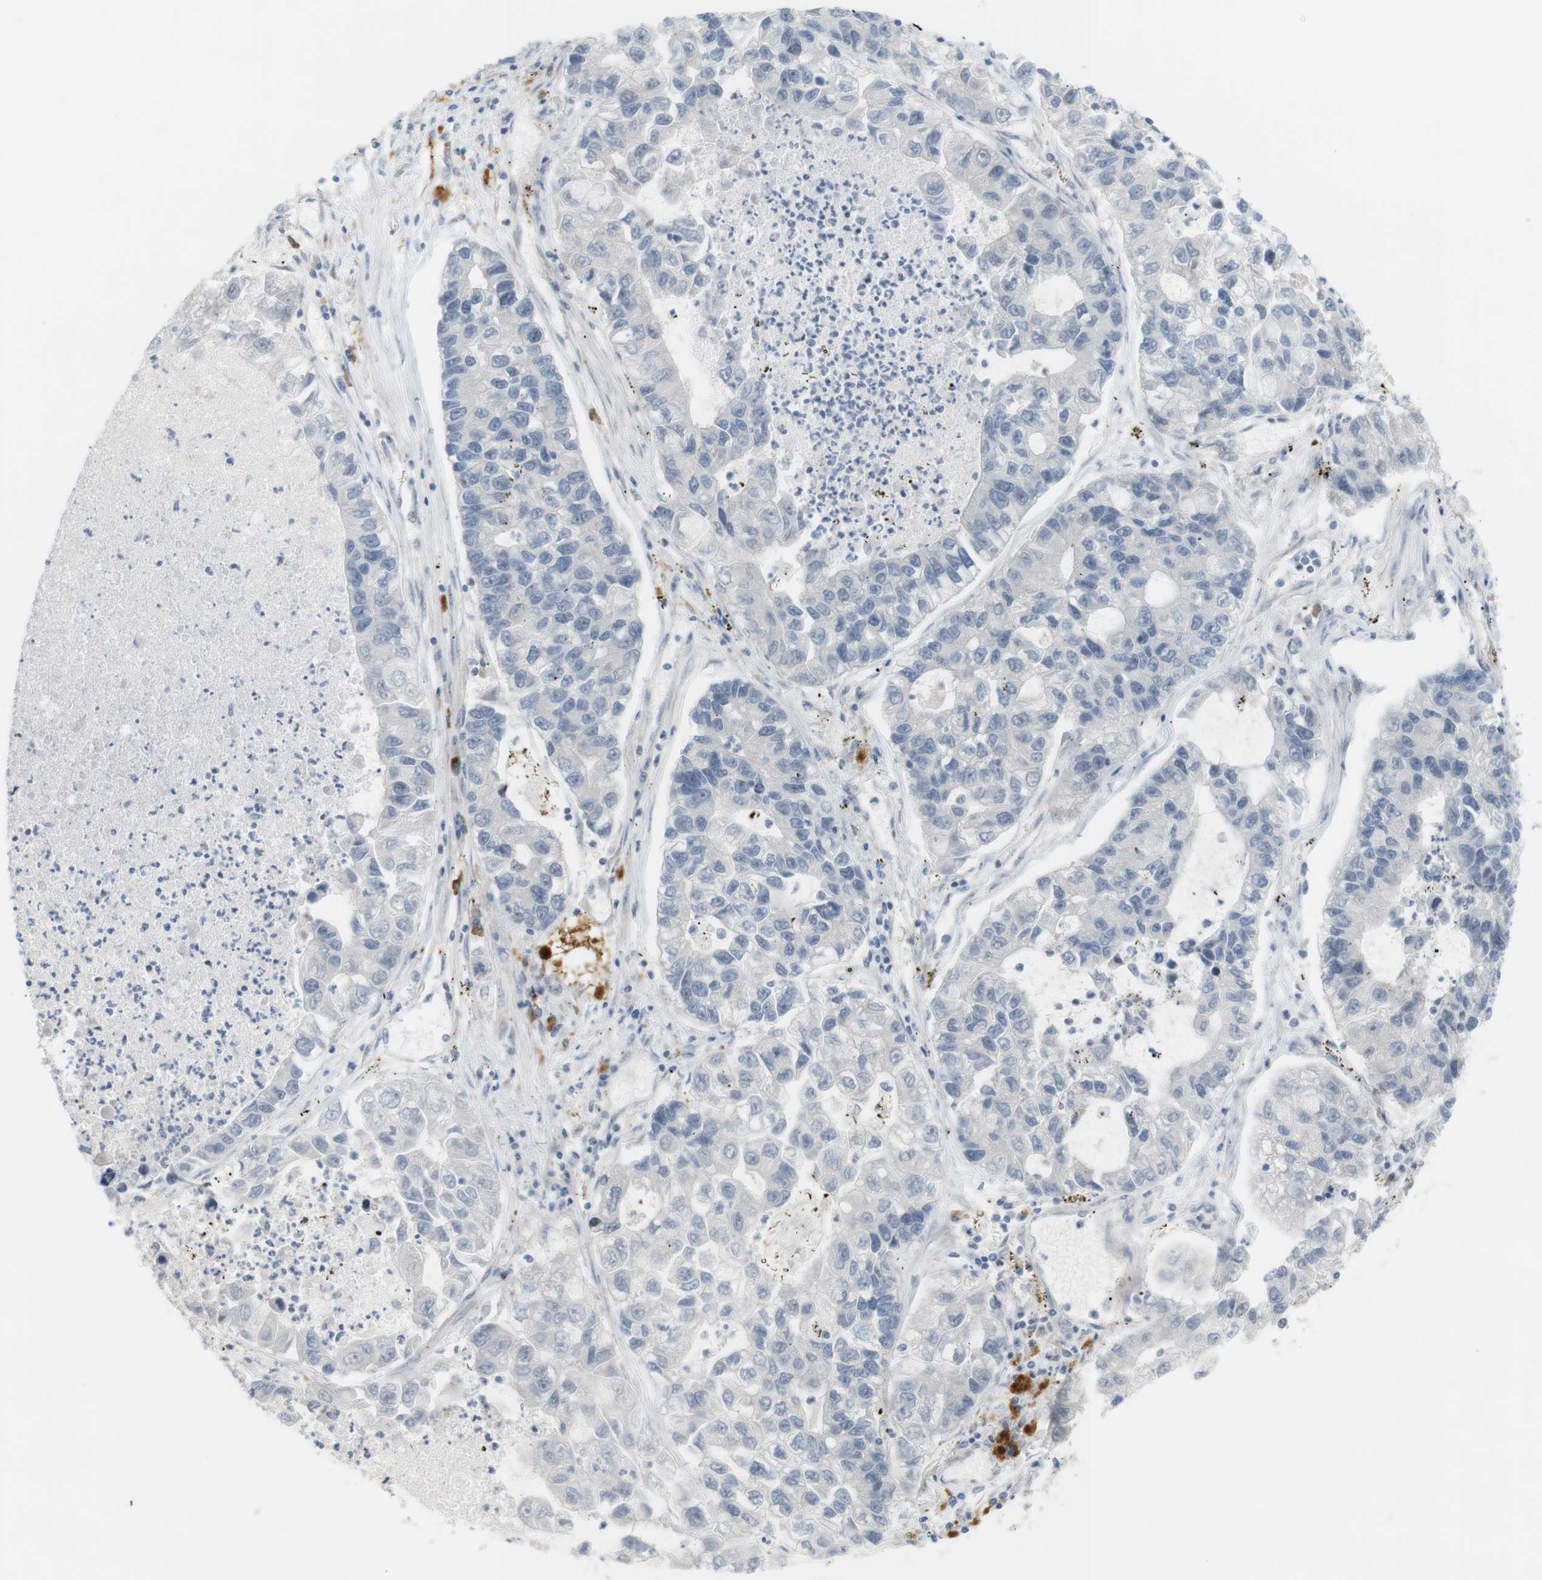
{"staining": {"intensity": "negative", "quantity": "none", "location": "none"}, "tissue": "lung cancer", "cell_type": "Tumor cells", "image_type": "cancer", "snomed": [{"axis": "morphology", "description": "Adenocarcinoma, NOS"}, {"axis": "topography", "description": "Lung"}], "caption": "High power microscopy micrograph of an immunohistochemistry (IHC) micrograph of lung cancer, revealing no significant expression in tumor cells.", "gene": "DMC1", "patient": {"sex": "female", "age": 51}}